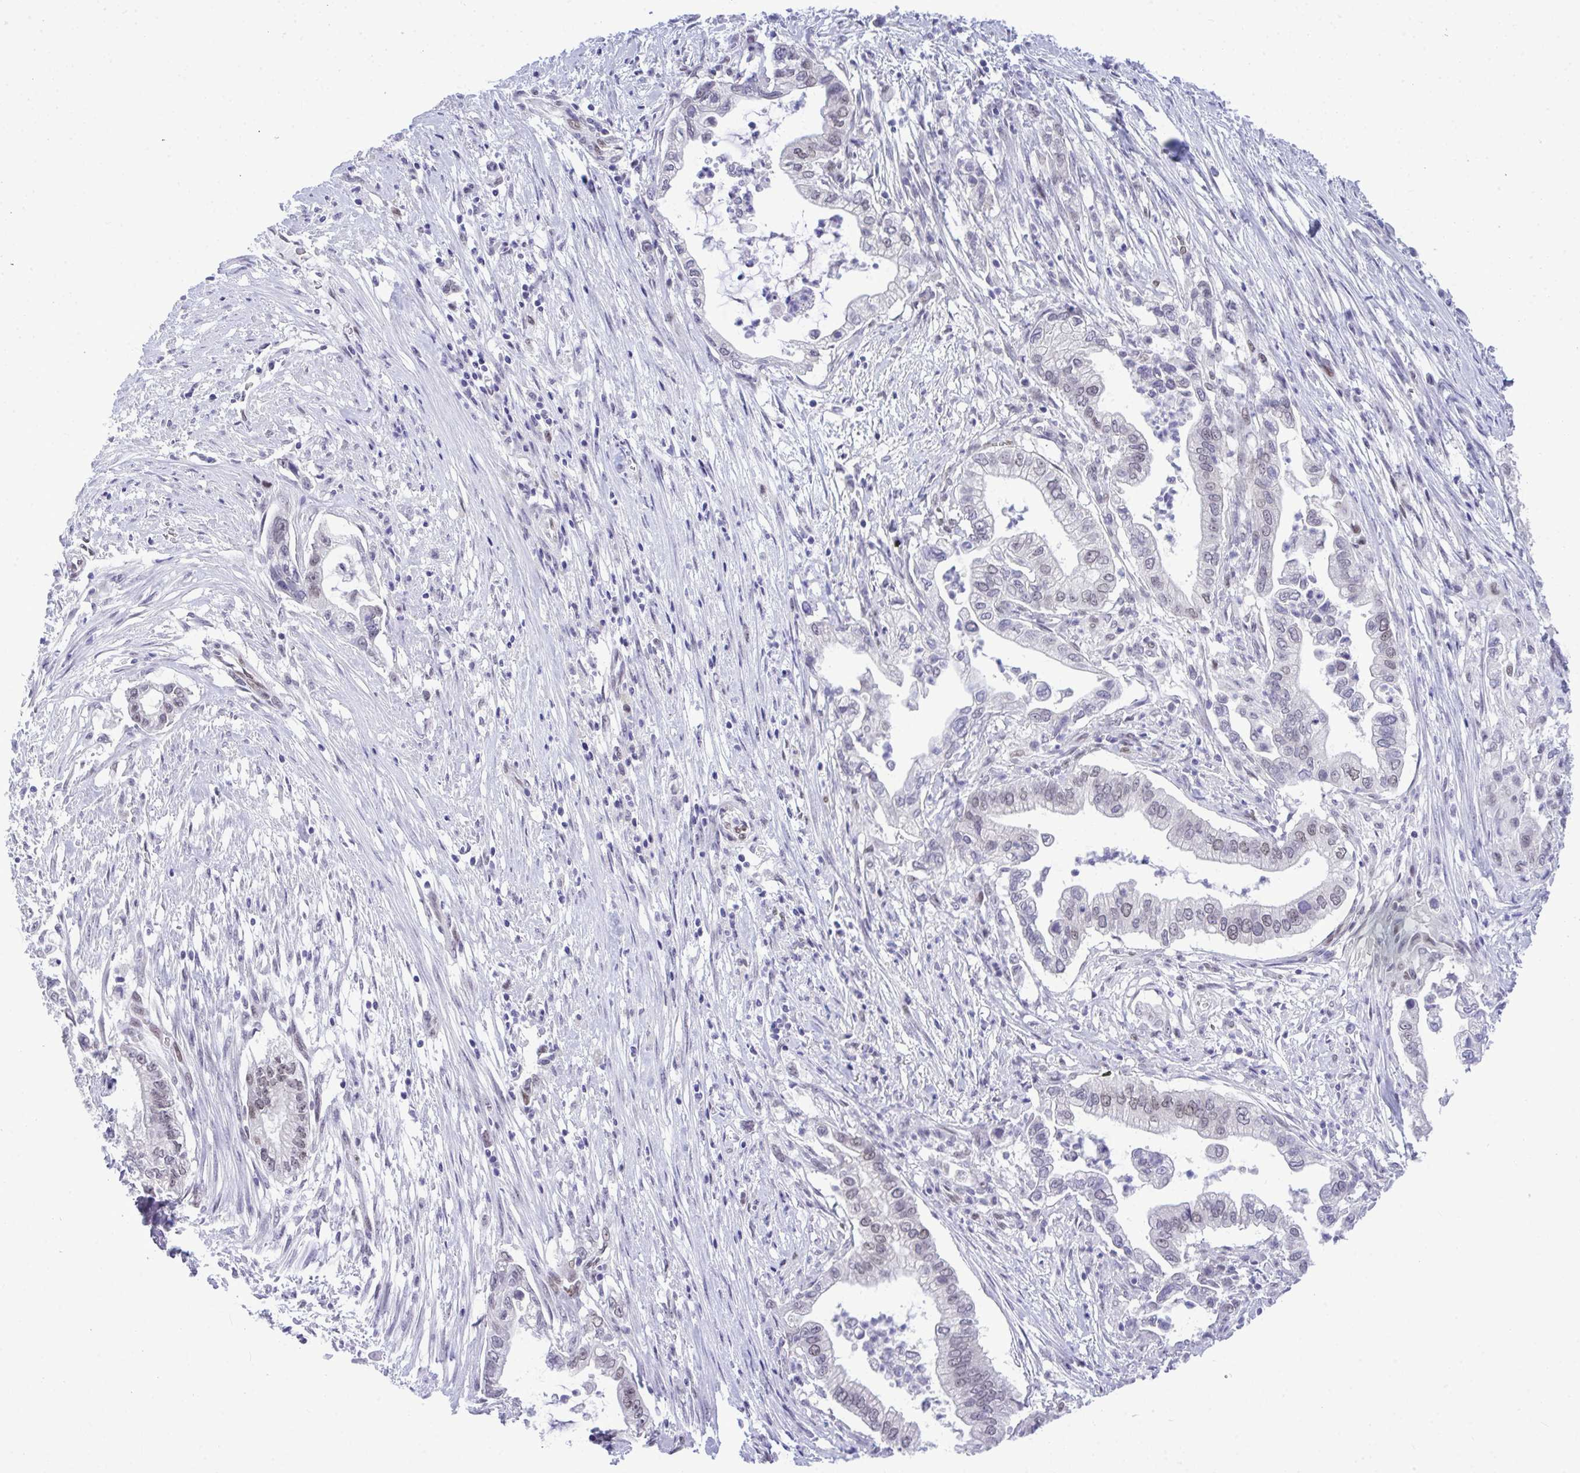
{"staining": {"intensity": "weak", "quantity": "<25%", "location": "nuclear"}, "tissue": "pancreatic cancer", "cell_type": "Tumor cells", "image_type": "cancer", "snomed": [{"axis": "morphology", "description": "Adenocarcinoma, NOS"}, {"axis": "topography", "description": "Pancreas"}], "caption": "High magnification brightfield microscopy of pancreatic cancer stained with DAB (brown) and counterstained with hematoxylin (blue): tumor cells show no significant staining. (Brightfield microscopy of DAB immunohistochemistry at high magnification).", "gene": "TEAD4", "patient": {"sex": "male", "age": 70}}